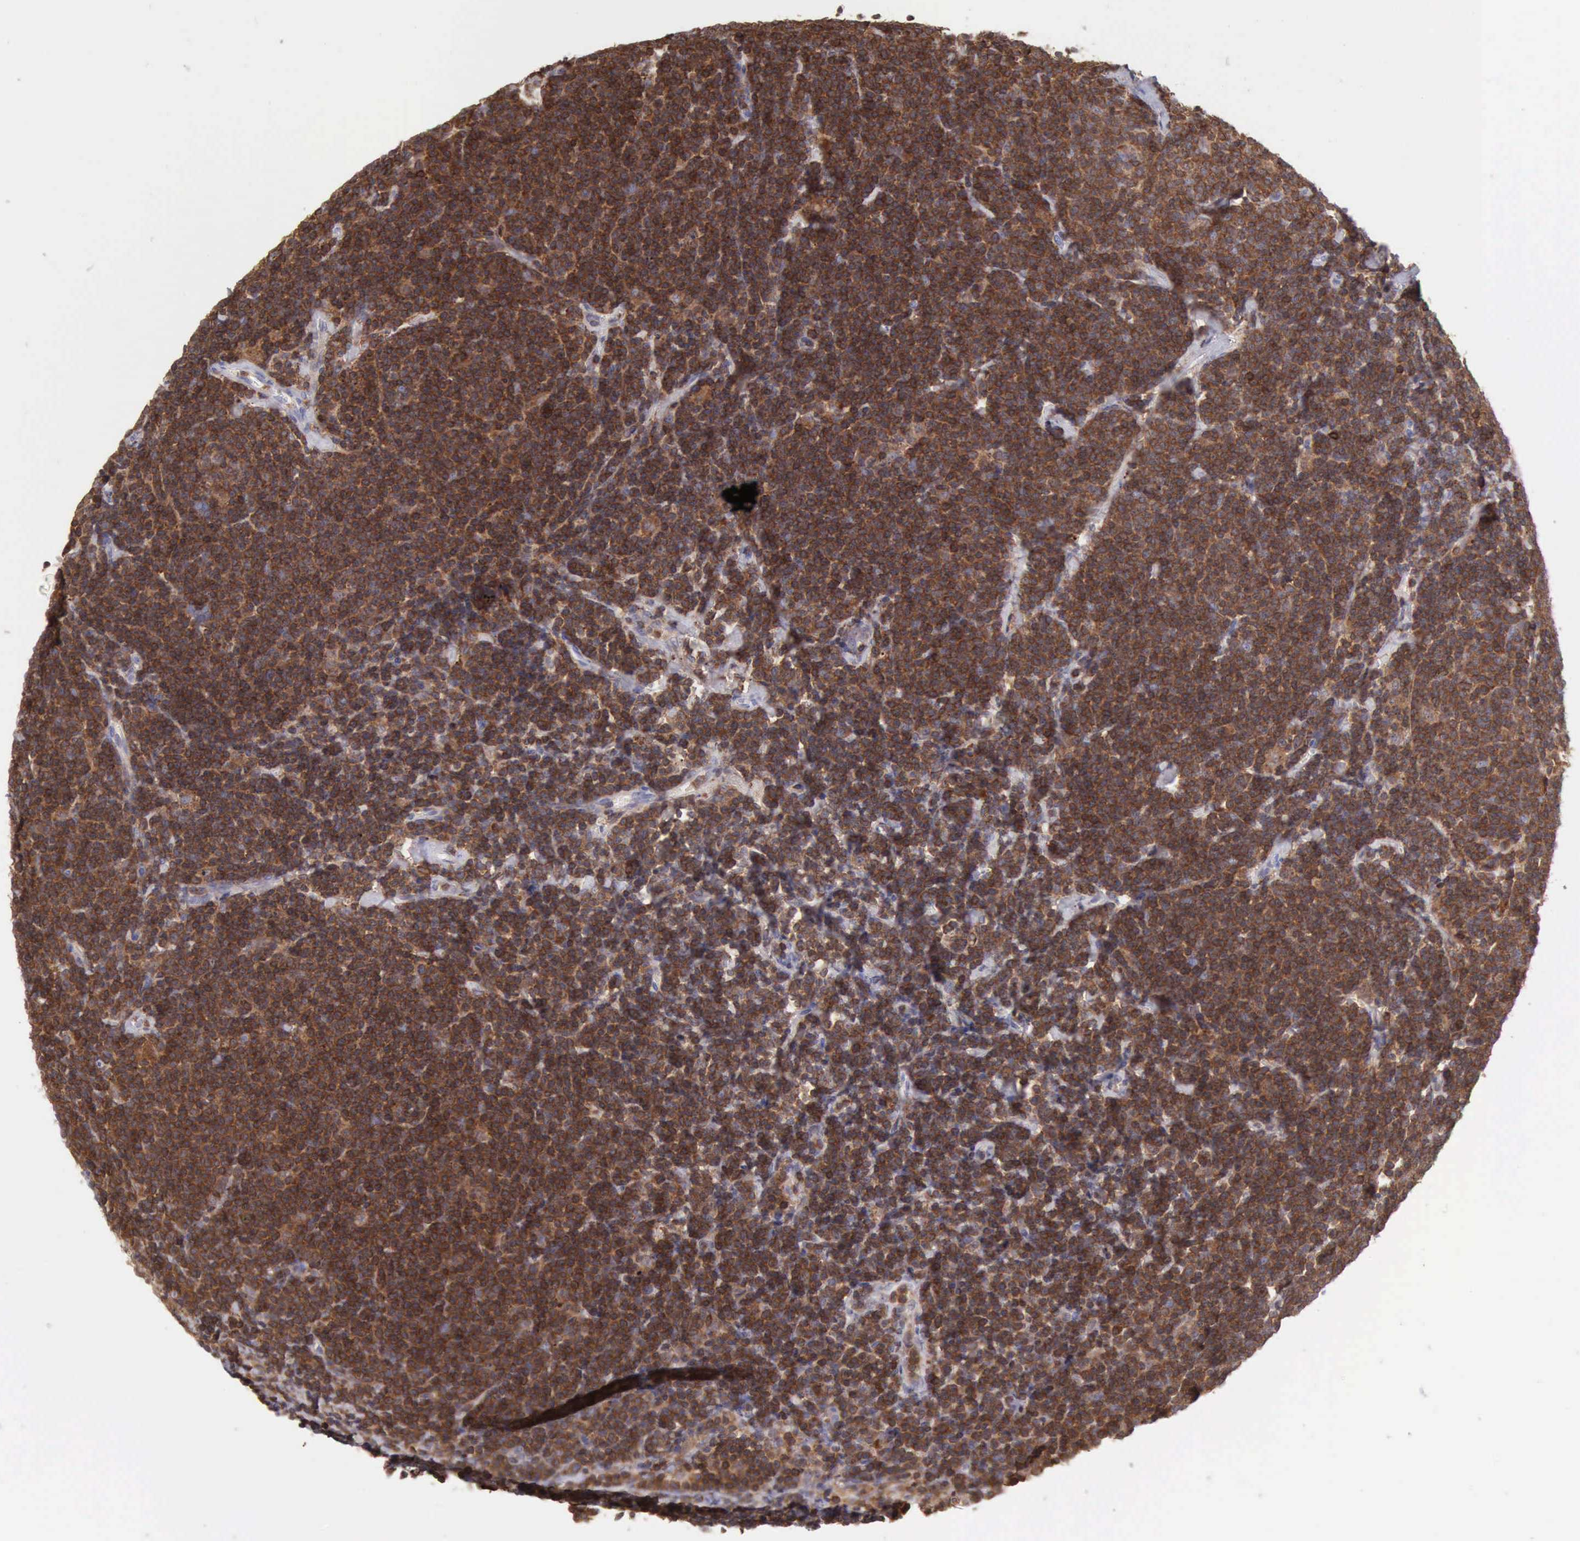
{"staining": {"intensity": "strong", "quantity": ">75%", "location": "cytoplasmic/membranous"}, "tissue": "lymphoma", "cell_type": "Tumor cells", "image_type": "cancer", "snomed": [{"axis": "morphology", "description": "Malignant lymphoma, non-Hodgkin's type, Low grade"}, {"axis": "topography", "description": "Lymph node"}], "caption": "Strong cytoplasmic/membranous positivity for a protein is appreciated in approximately >75% of tumor cells of malignant lymphoma, non-Hodgkin's type (low-grade) using immunohistochemistry (IHC).", "gene": "SASH3", "patient": {"sex": "male", "age": 65}}